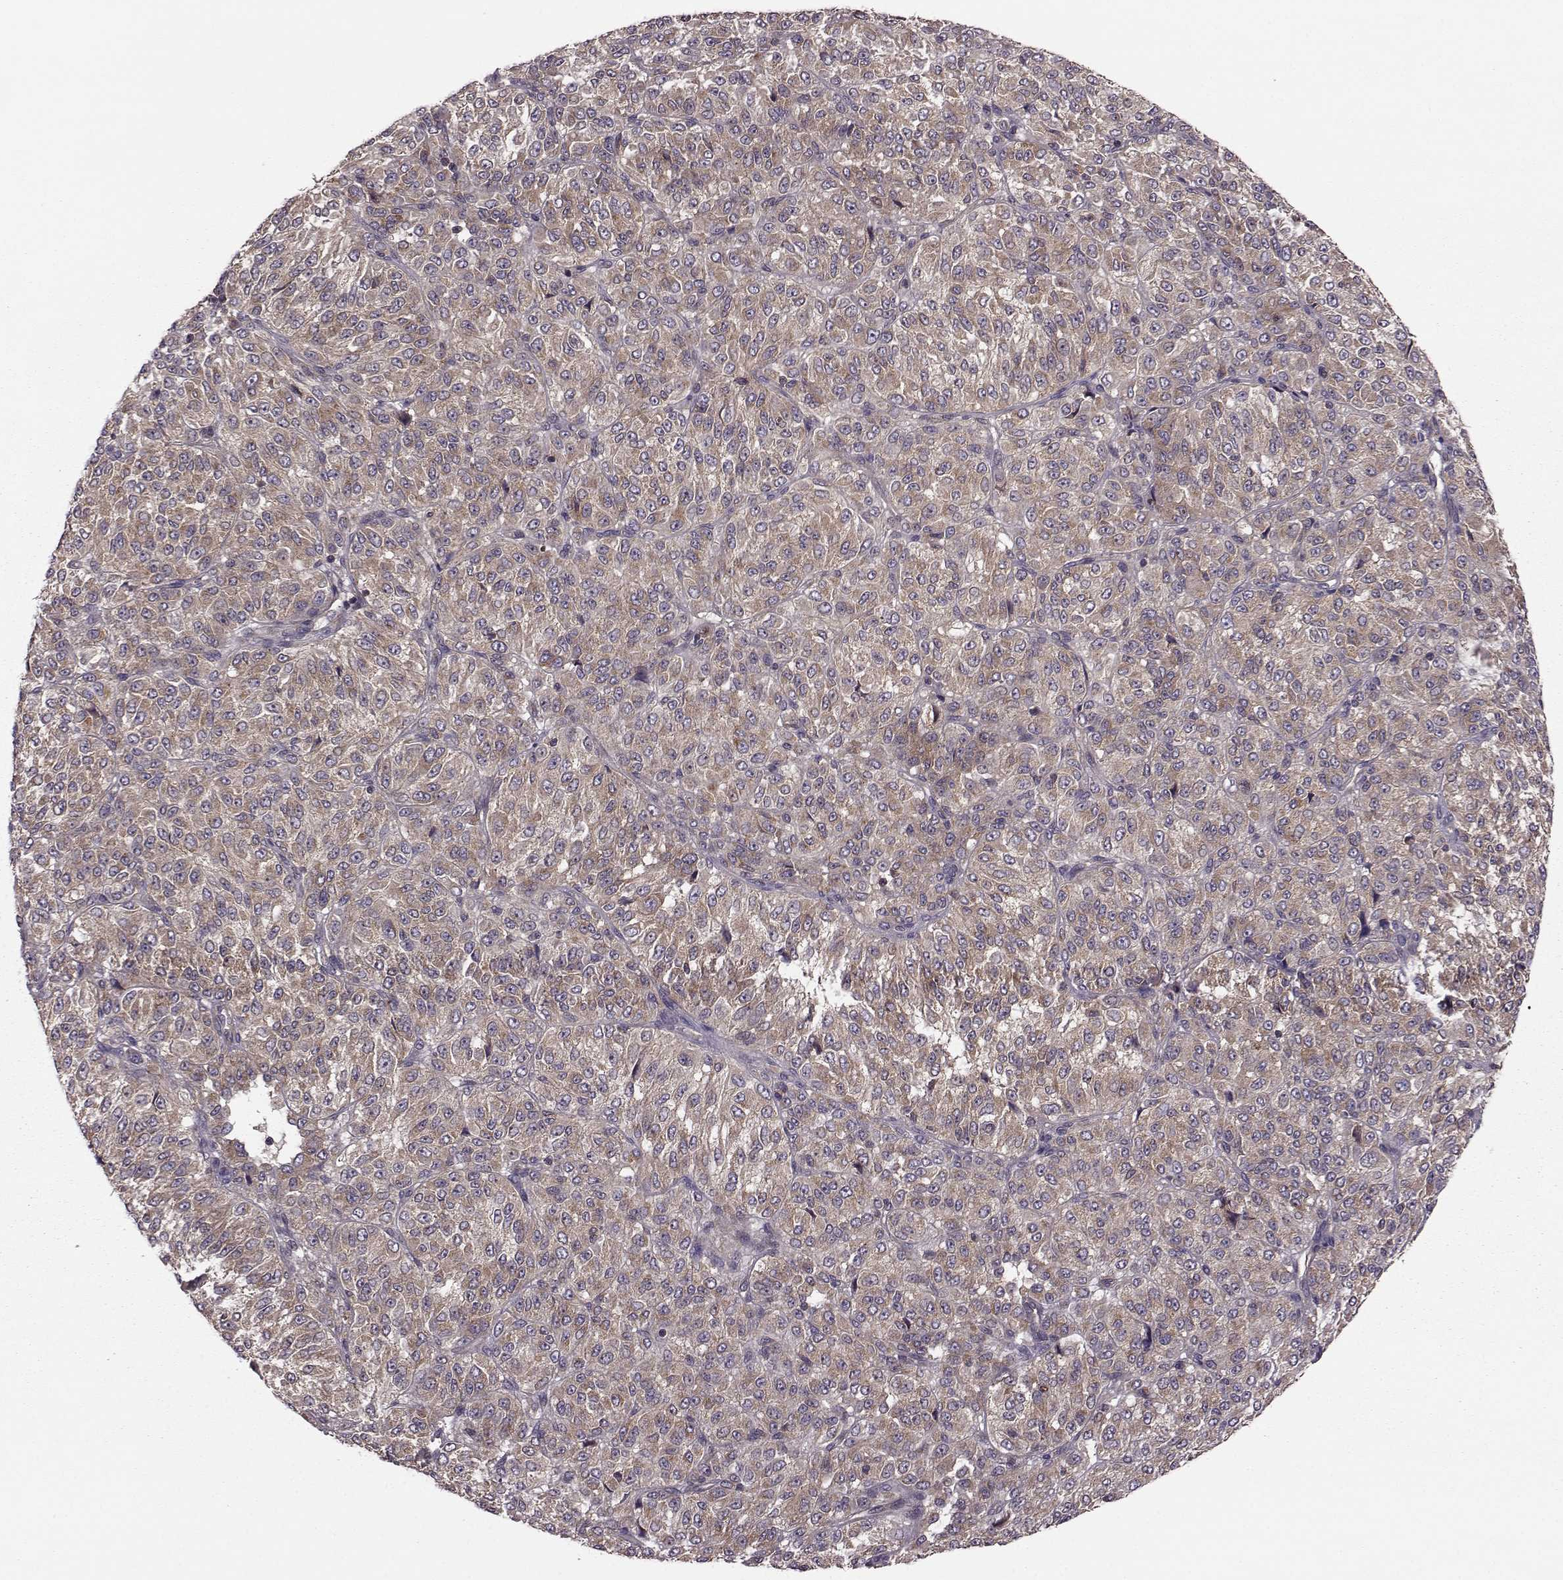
{"staining": {"intensity": "moderate", "quantity": ">75%", "location": "cytoplasmic/membranous"}, "tissue": "melanoma", "cell_type": "Tumor cells", "image_type": "cancer", "snomed": [{"axis": "morphology", "description": "Malignant melanoma, Metastatic site"}, {"axis": "topography", "description": "Brain"}], "caption": "Human malignant melanoma (metastatic site) stained with a brown dye reveals moderate cytoplasmic/membranous positive expression in about >75% of tumor cells.", "gene": "FNIP2", "patient": {"sex": "female", "age": 56}}